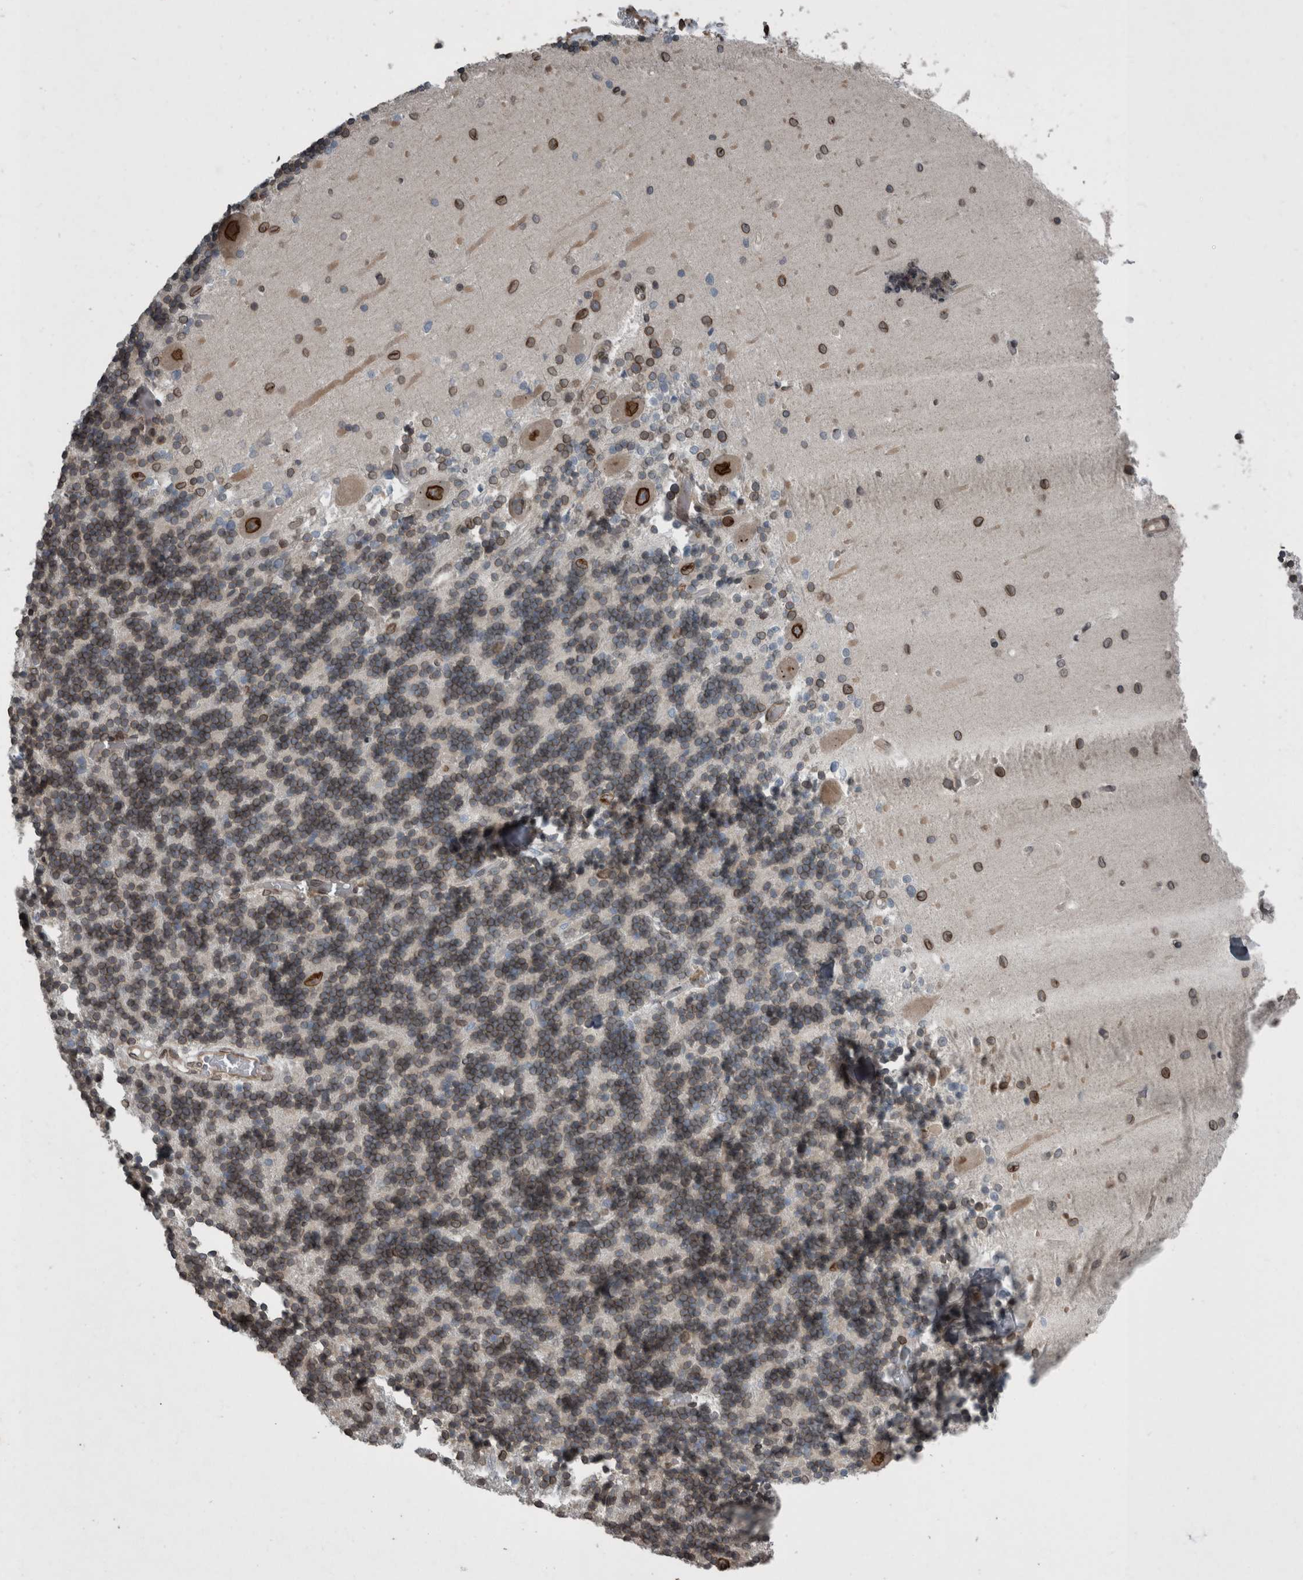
{"staining": {"intensity": "moderate", "quantity": "25%-75%", "location": "cytoplasmic/membranous,nuclear"}, "tissue": "cerebellum", "cell_type": "Cells in granular layer", "image_type": "normal", "snomed": [{"axis": "morphology", "description": "Normal tissue, NOS"}, {"axis": "topography", "description": "Cerebellum"}], "caption": "DAB (3,3'-diaminobenzidine) immunohistochemical staining of benign cerebellum reveals moderate cytoplasmic/membranous,nuclear protein expression in approximately 25%-75% of cells in granular layer.", "gene": "RANBP2", "patient": {"sex": "male", "age": 37}}